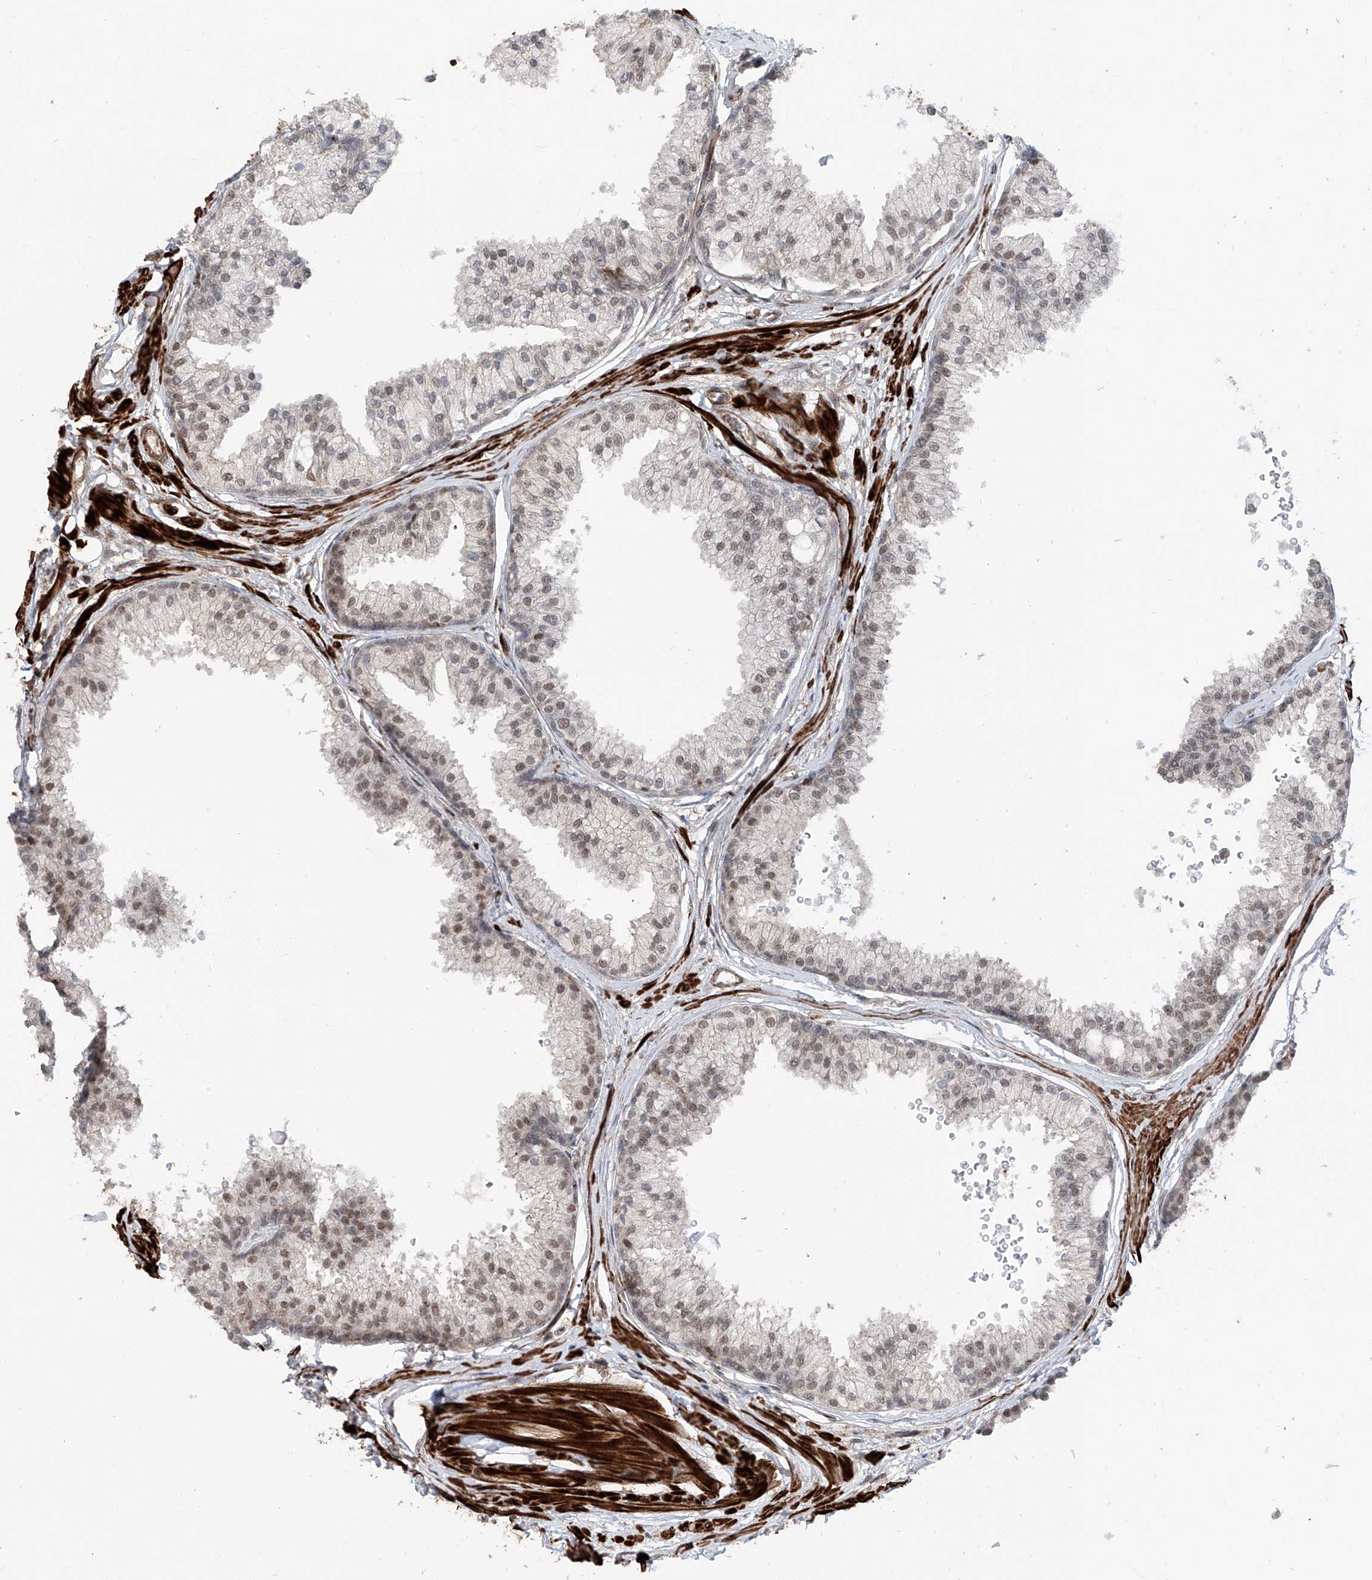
{"staining": {"intensity": "moderate", "quantity": "25%-75%", "location": "nuclear"}, "tissue": "prostate", "cell_type": "Glandular cells", "image_type": "normal", "snomed": [{"axis": "morphology", "description": "Normal tissue, NOS"}, {"axis": "topography", "description": "Prostate"}], "caption": "High-power microscopy captured an immunohistochemistry (IHC) image of benign prostate, revealing moderate nuclear positivity in approximately 25%-75% of glandular cells.", "gene": "SDE2", "patient": {"sex": "male", "age": 48}}